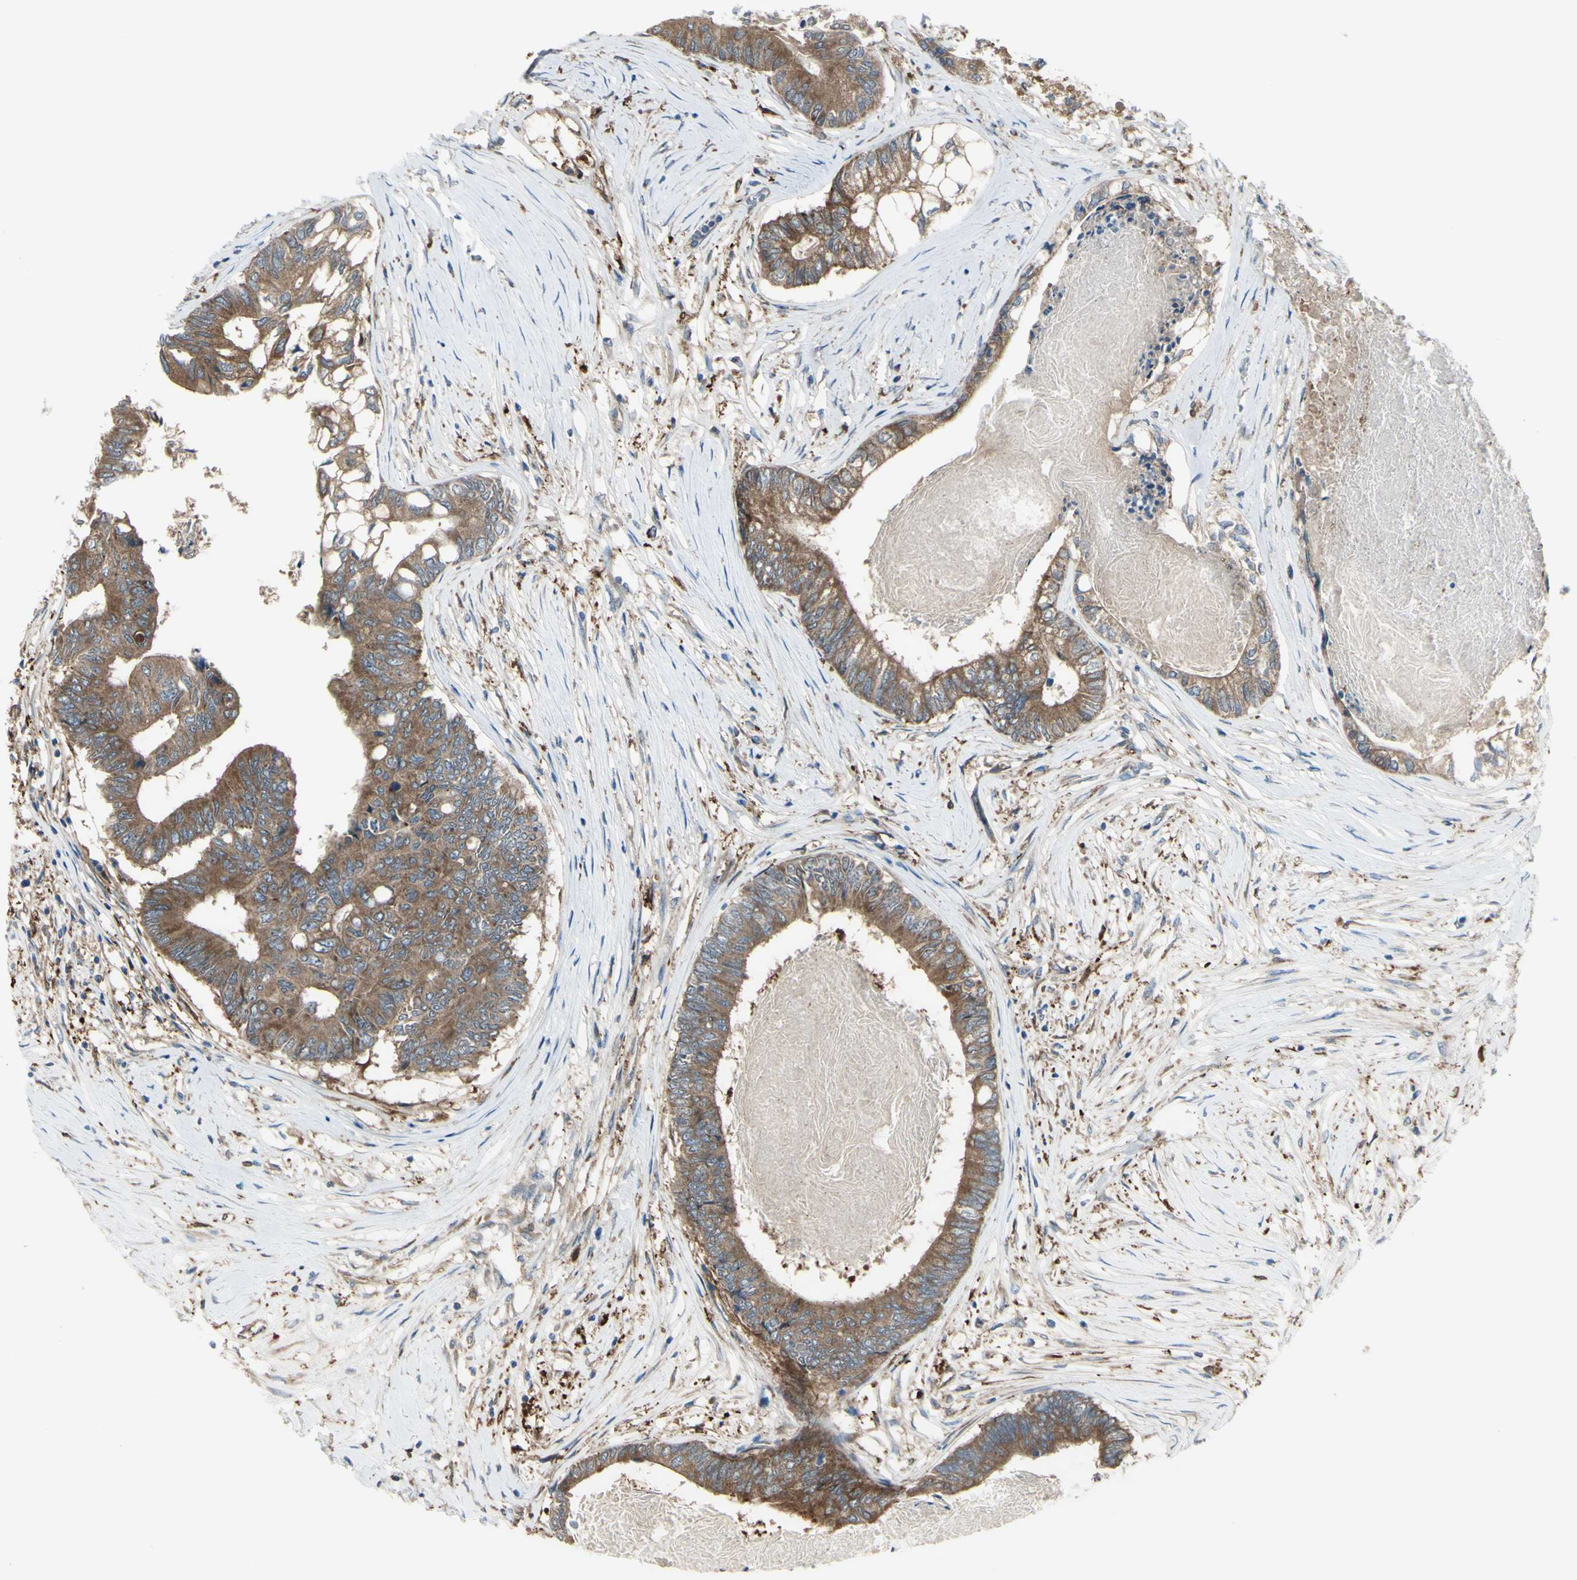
{"staining": {"intensity": "moderate", "quantity": ">75%", "location": "cytoplasmic/membranous"}, "tissue": "colorectal cancer", "cell_type": "Tumor cells", "image_type": "cancer", "snomed": [{"axis": "morphology", "description": "Adenocarcinoma, NOS"}, {"axis": "topography", "description": "Rectum"}], "caption": "Protein staining of colorectal cancer (adenocarcinoma) tissue reveals moderate cytoplasmic/membranous staining in about >75% of tumor cells. The staining was performed using DAB to visualize the protein expression in brown, while the nuclei were stained in blue with hematoxylin (Magnification: 20x).", "gene": "IGSF9B", "patient": {"sex": "male", "age": 63}}